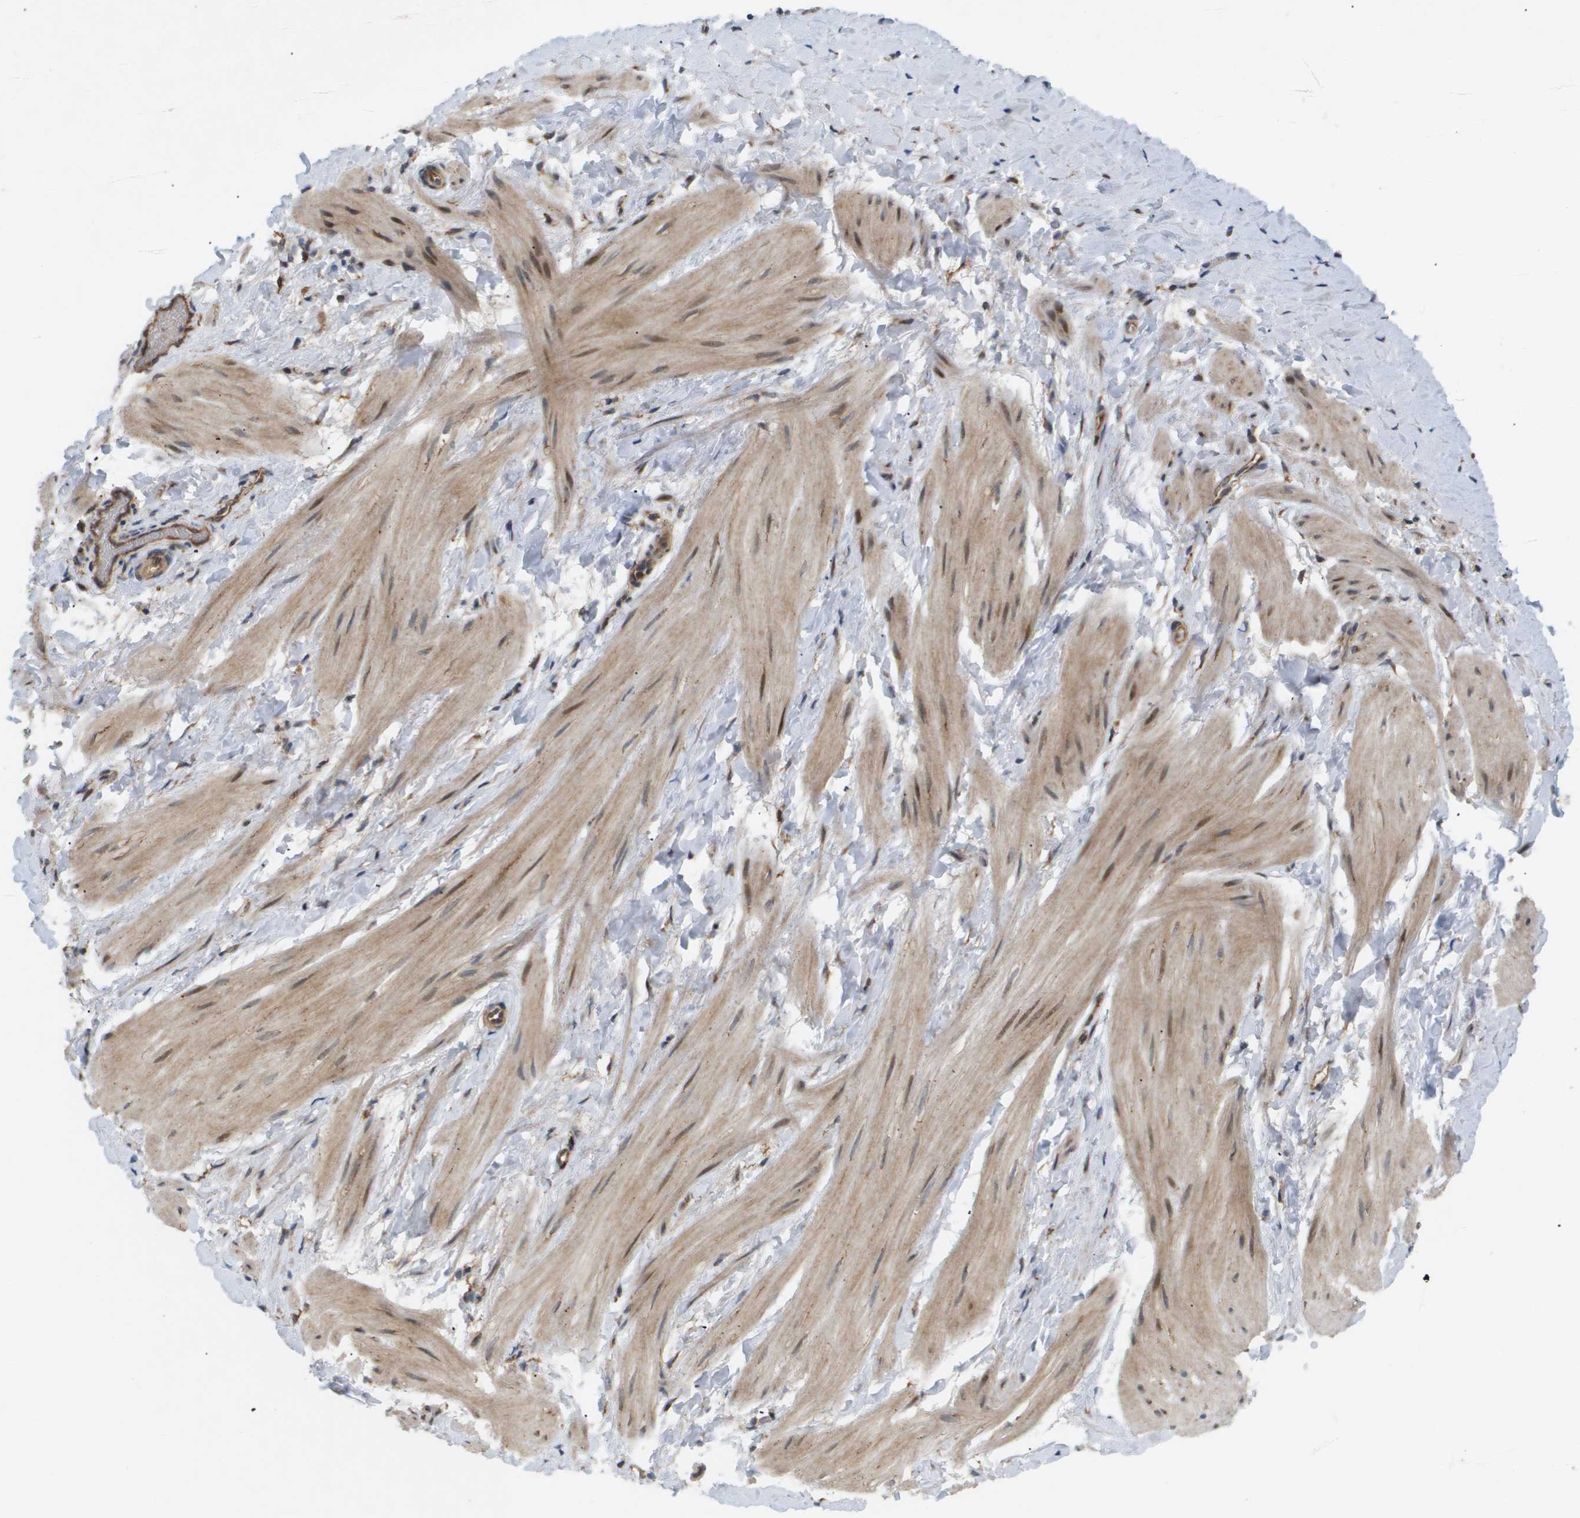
{"staining": {"intensity": "weak", "quantity": ">75%", "location": "cytoplasmic/membranous"}, "tissue": "smooth muscle", "cell_type": "Smooth muscle cells", "image_type": "normal", "snomed": [{"axis": "morphology", "description": "Normal tissue, NOS"}, {"axis": "topography", "description": "Smooth muscle"}], "caption": "This histopathology image reveals unremarkable smooth muscle stained with immunohistochemistry to label a protein in brown. The cytoplasmic/membranous of smooth muscle cells show weak positivity for the protein. Nuclei are counter-stained blue.", "gene": "PDGFB", "patient": {"sex": "male", "age": 16}}